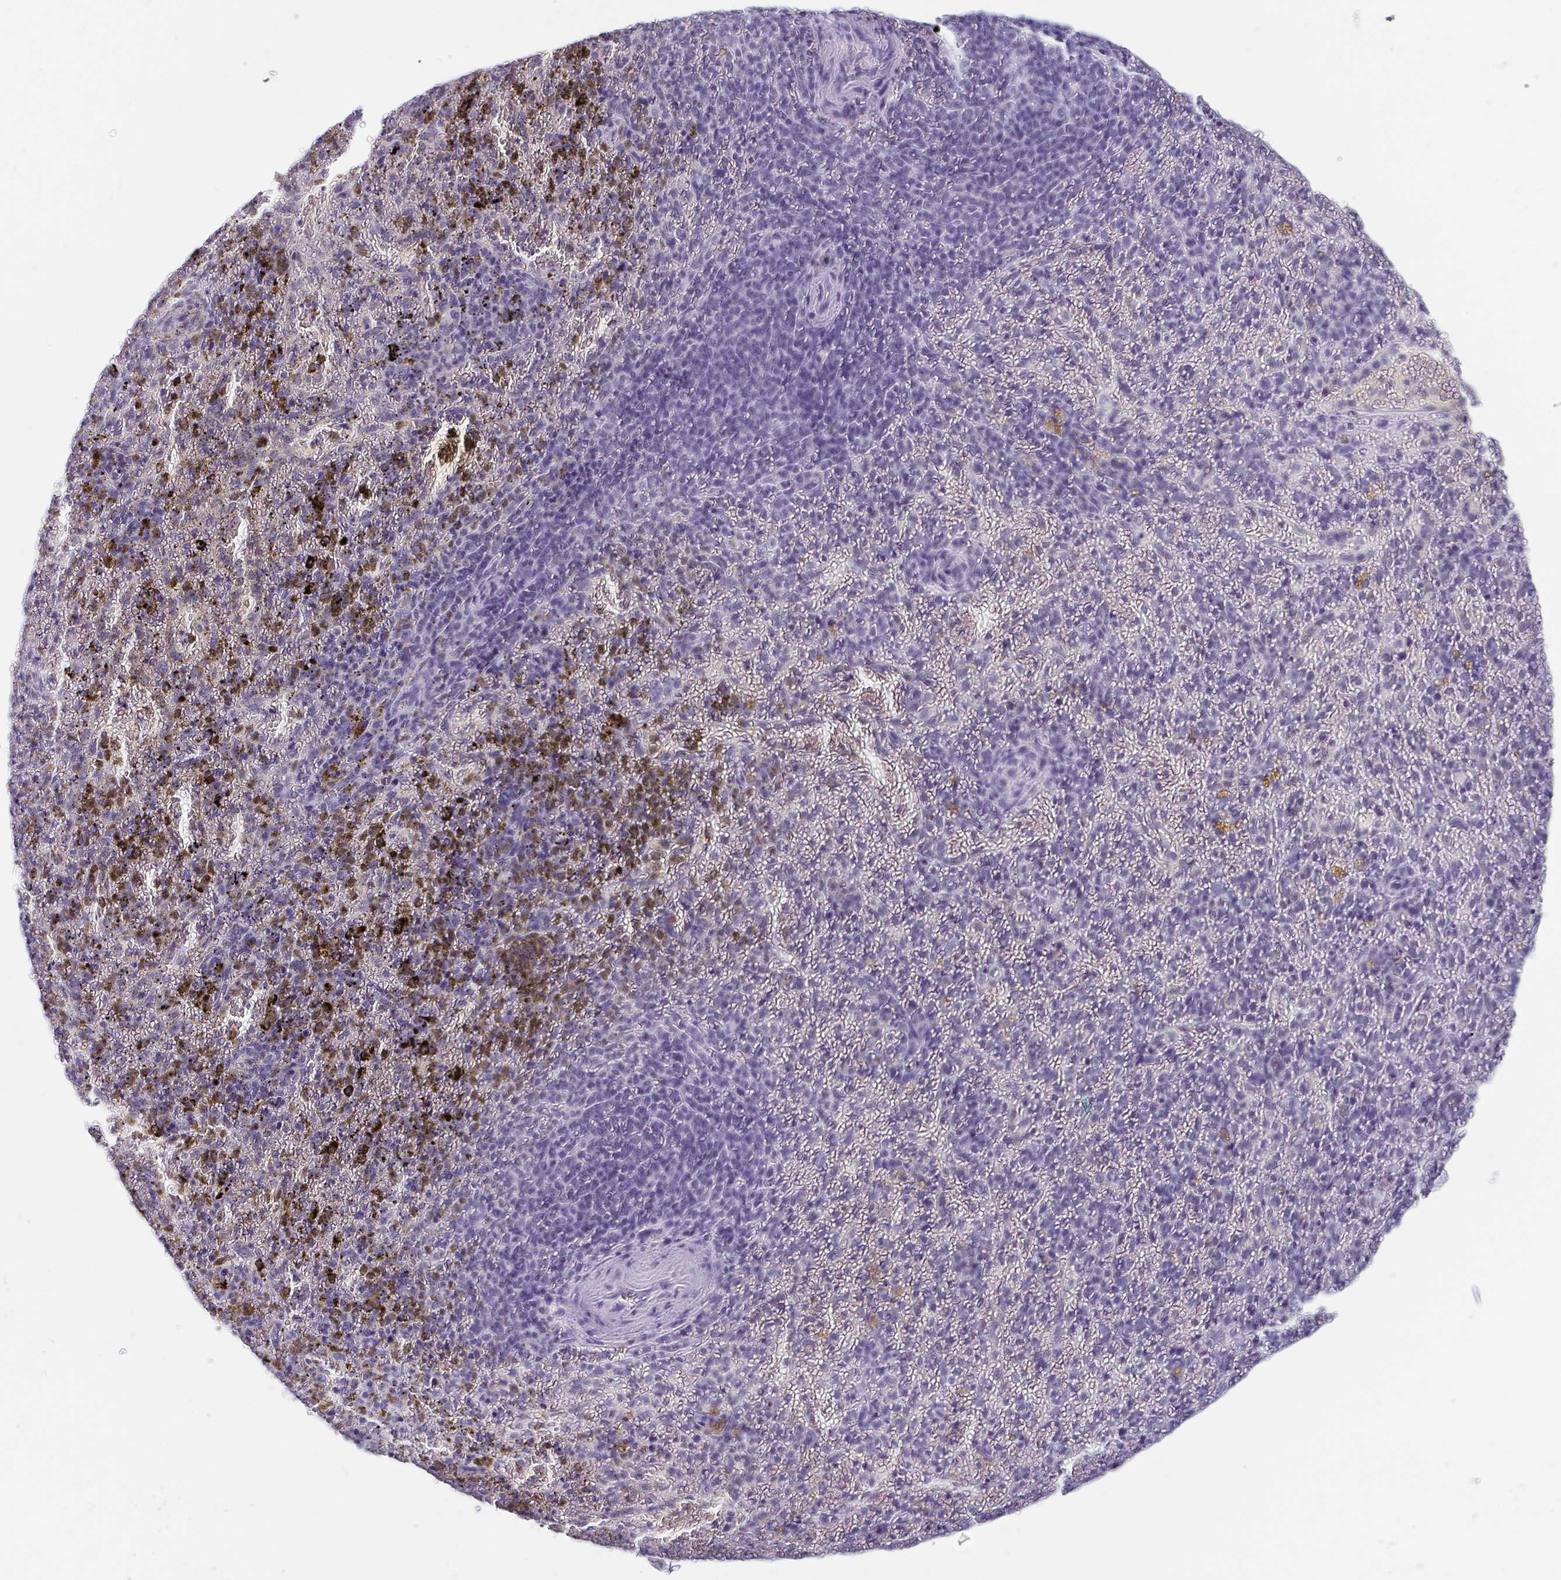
{"staining": {"intensity": "negative", "quantity": "none", "location": "none"}, "tissue": "spleen", "cell_type": "Cells in red pulp", "image_type": "normal", "snomed": [{"axis": "morphology", "description": "Normal tissue, NOS"}, {"axis": "topography", "description": "Spleen"}], "caption": "Unremarkable spleen was stained to show a protein in brown. There is no significant expression in cells in red pulp. (DAB (3,3'-diaminobenzidine) IHC visualized using brightfield microscopy, high magnification).", "gene": "ITLN1", "patient": {"sex": "female", "age": 50}}